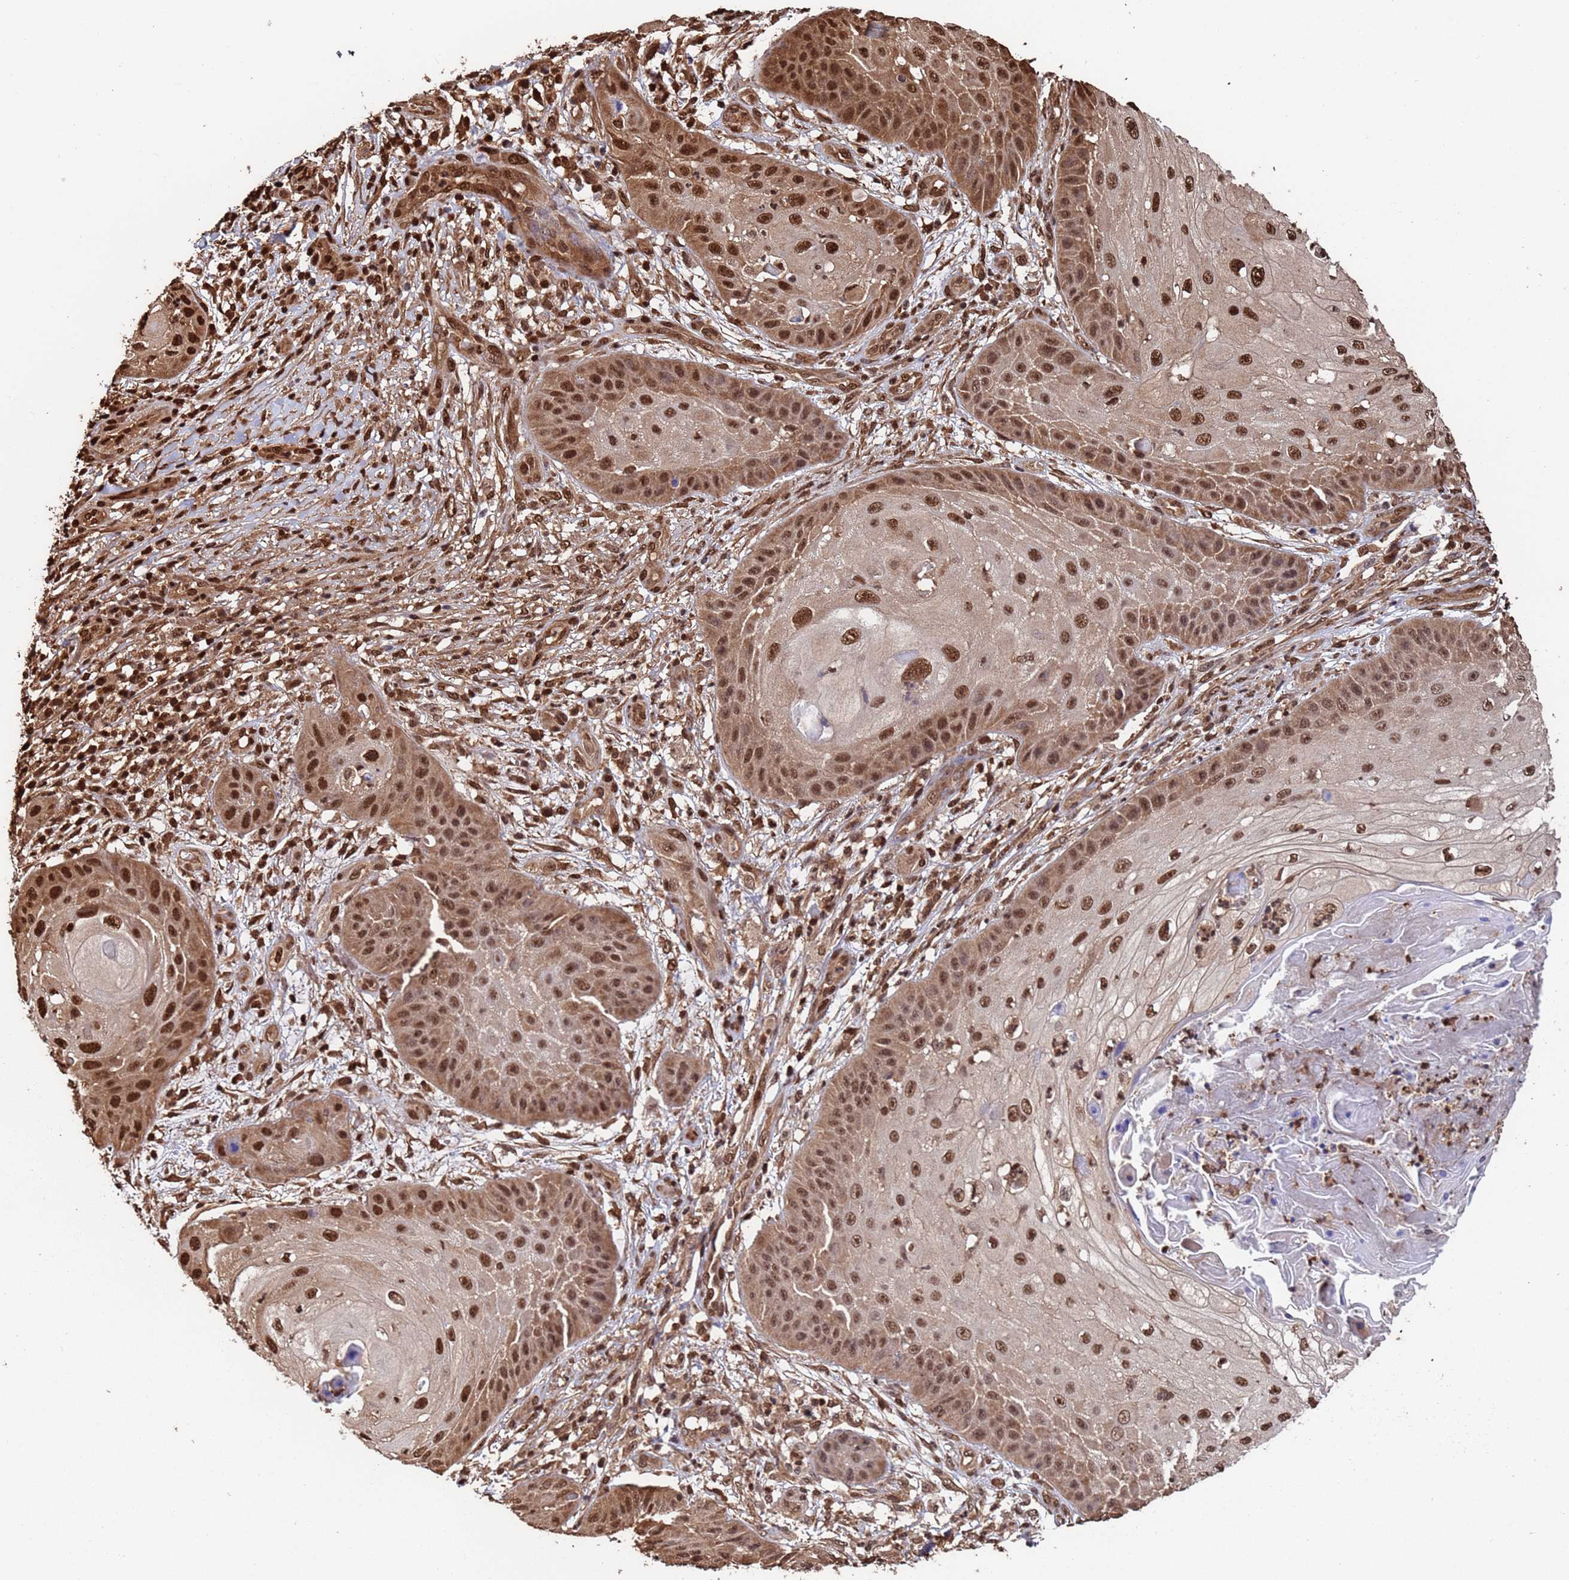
{"staining": {"intensity": "strong", "quantity": ">75%", "location": "cytoplasmic/membranous,nuclear"}, "tissue": "skin cancer", "cell_type": "Tumor cells", "image_type": "cancer", "snomed": [{"axis": "morphology", "description": "Squamous cell carcinoma, NOS"}, {"axis": "topography", "description": "Skin"}], "caption": "Human squamous cell carcinoma (skin) stained with a protein marker displays strong staining in tumor cells.", "gene": "SUMO4", "patient": {"sex": "male", "age": 70}}